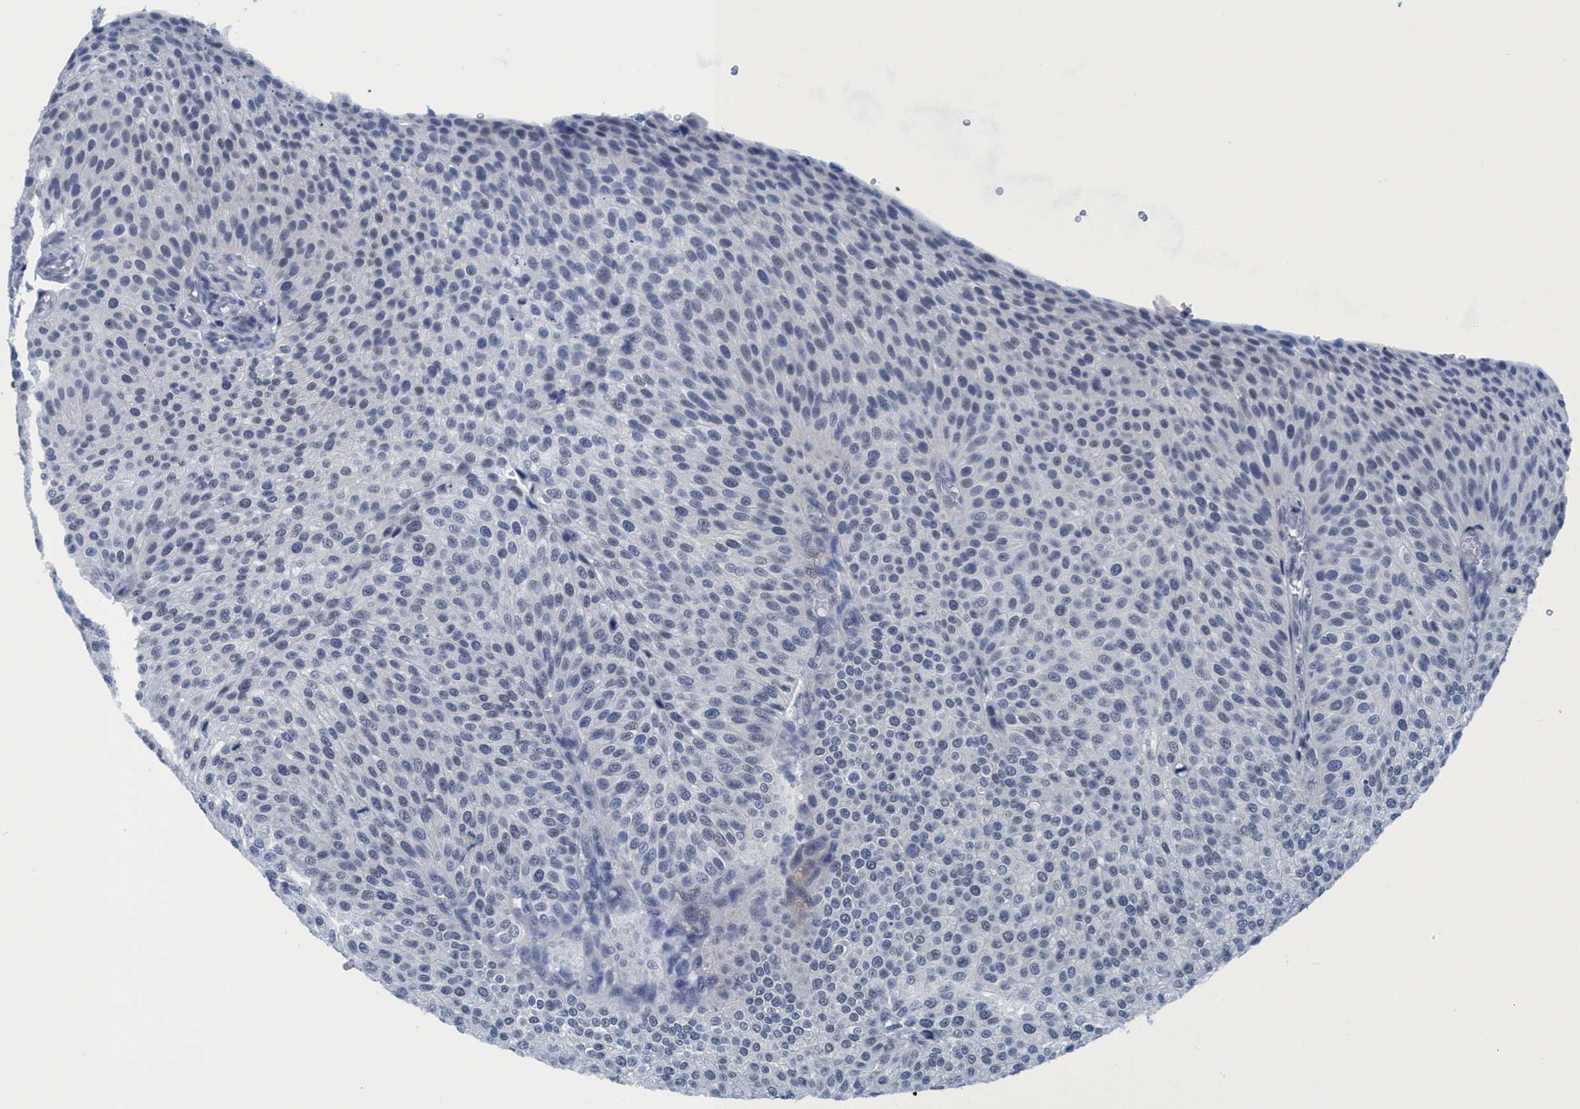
{"staining": {"intensity": "negative", "quantity": "none", "location": "none"}, "tissue": "urothelial cancer", "cell_type": "Tumor cells", "image_type": "cancer", "snomed": [{"axis": "morphology", "description": "Urothelial carcinoma, Low grade"}, {"axis": "topography", "description": "Smooth muscle"}, {"axis": "topography", "description": "Urinary bladder"}], "caption": "Urothelial cancer was stained to show a protein in brown. There is no significant expression in tumor cells.", "gene": "DNAI1", "patient": {"sex": "male", "age": 60}}